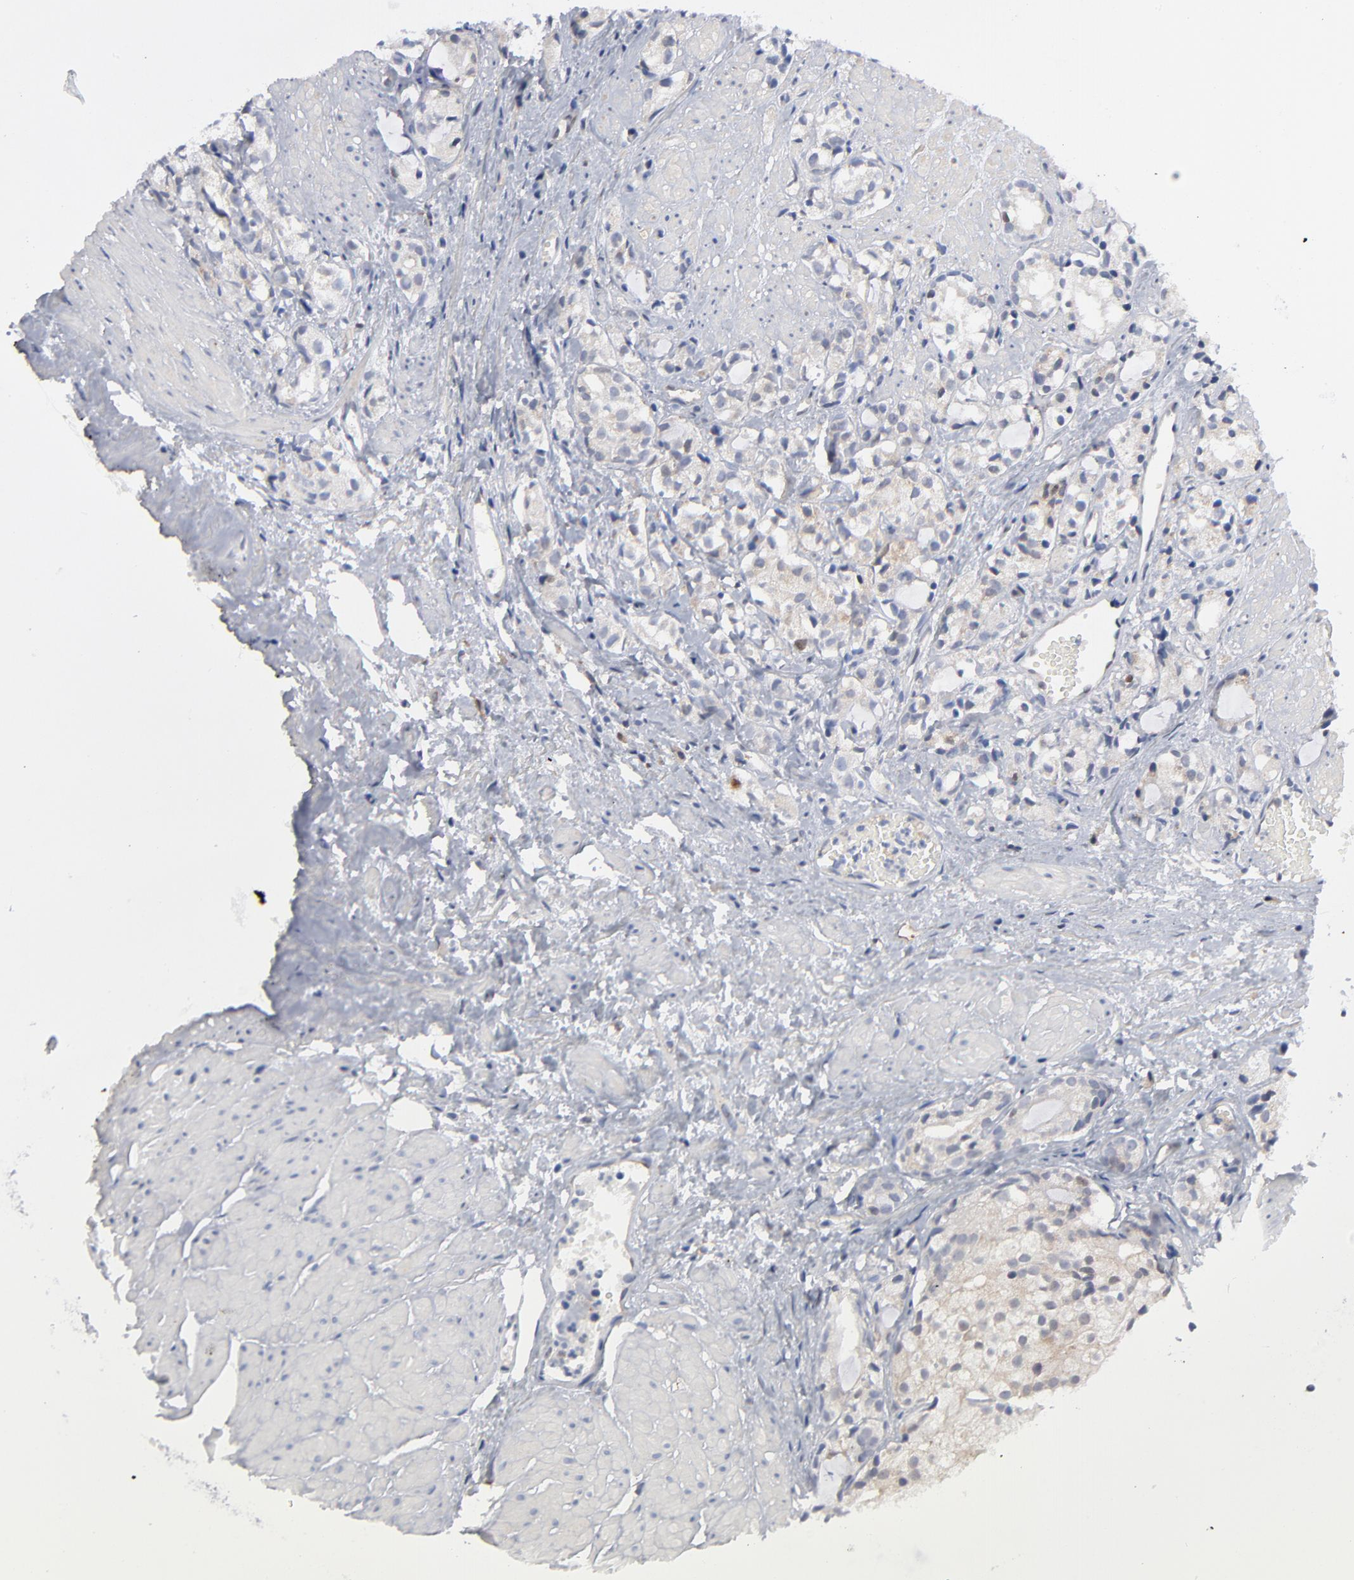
{"staining": {"intensity": "weak", "quantity": ">75%", "location": "cytoplasmic/membranous"}, "tissue": "prostate cancer", "cell_type": "Tumor cells", "image_type": "cancer", "snomed": [{"axis": "morphology", "description": "Adenocarcinoma, High grade"}, {"axis": "topography", "description": "Prostate"}], "caption": "Protein expression analysis of human prostate cancer reveals weak cytoplasmic/membranous expression in about >75% of tumor cells.", "gene": "ARRB1", "patient": {"sex": "male", "age": 85}}